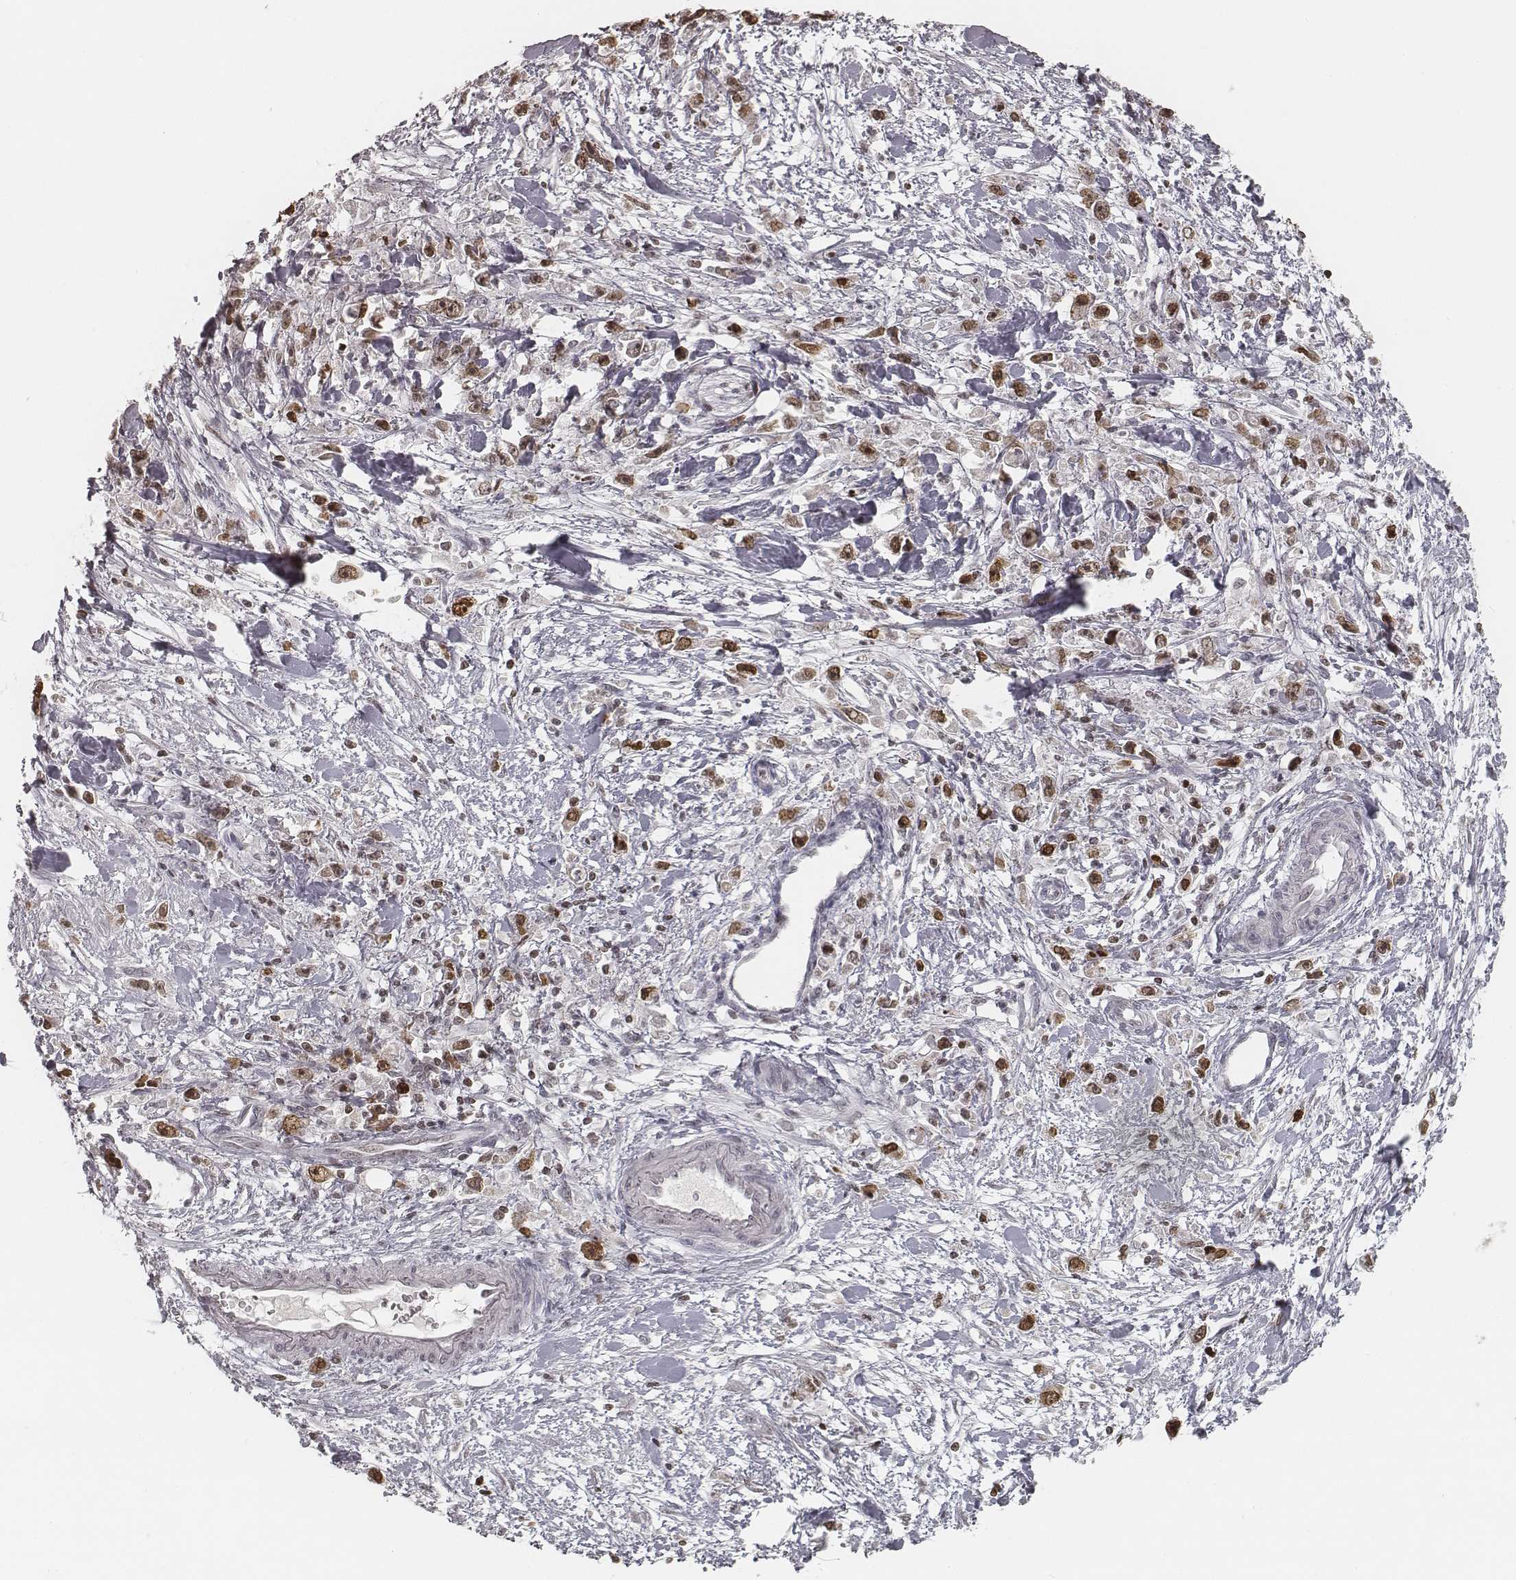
{"staining": {"intensity": "moderate", "quantity": ">75%", "location": "nuclear"}, "tissue": "stomach cancer", "cell_type": "Tumor cells", "image_type": "cancer", "snomed": [{"axis": "morphology", "description": "Adenocarcinoma, NOS"}, {"axis": "topography", "description": "Stomach"}], "caption": "A brown stain highlights moderate nuclear expression of a protein in human adenocarcinoma (stomach) tumor cells.", "gene": "HMGA2", "patient": {"sex": "female", "age": 59}}